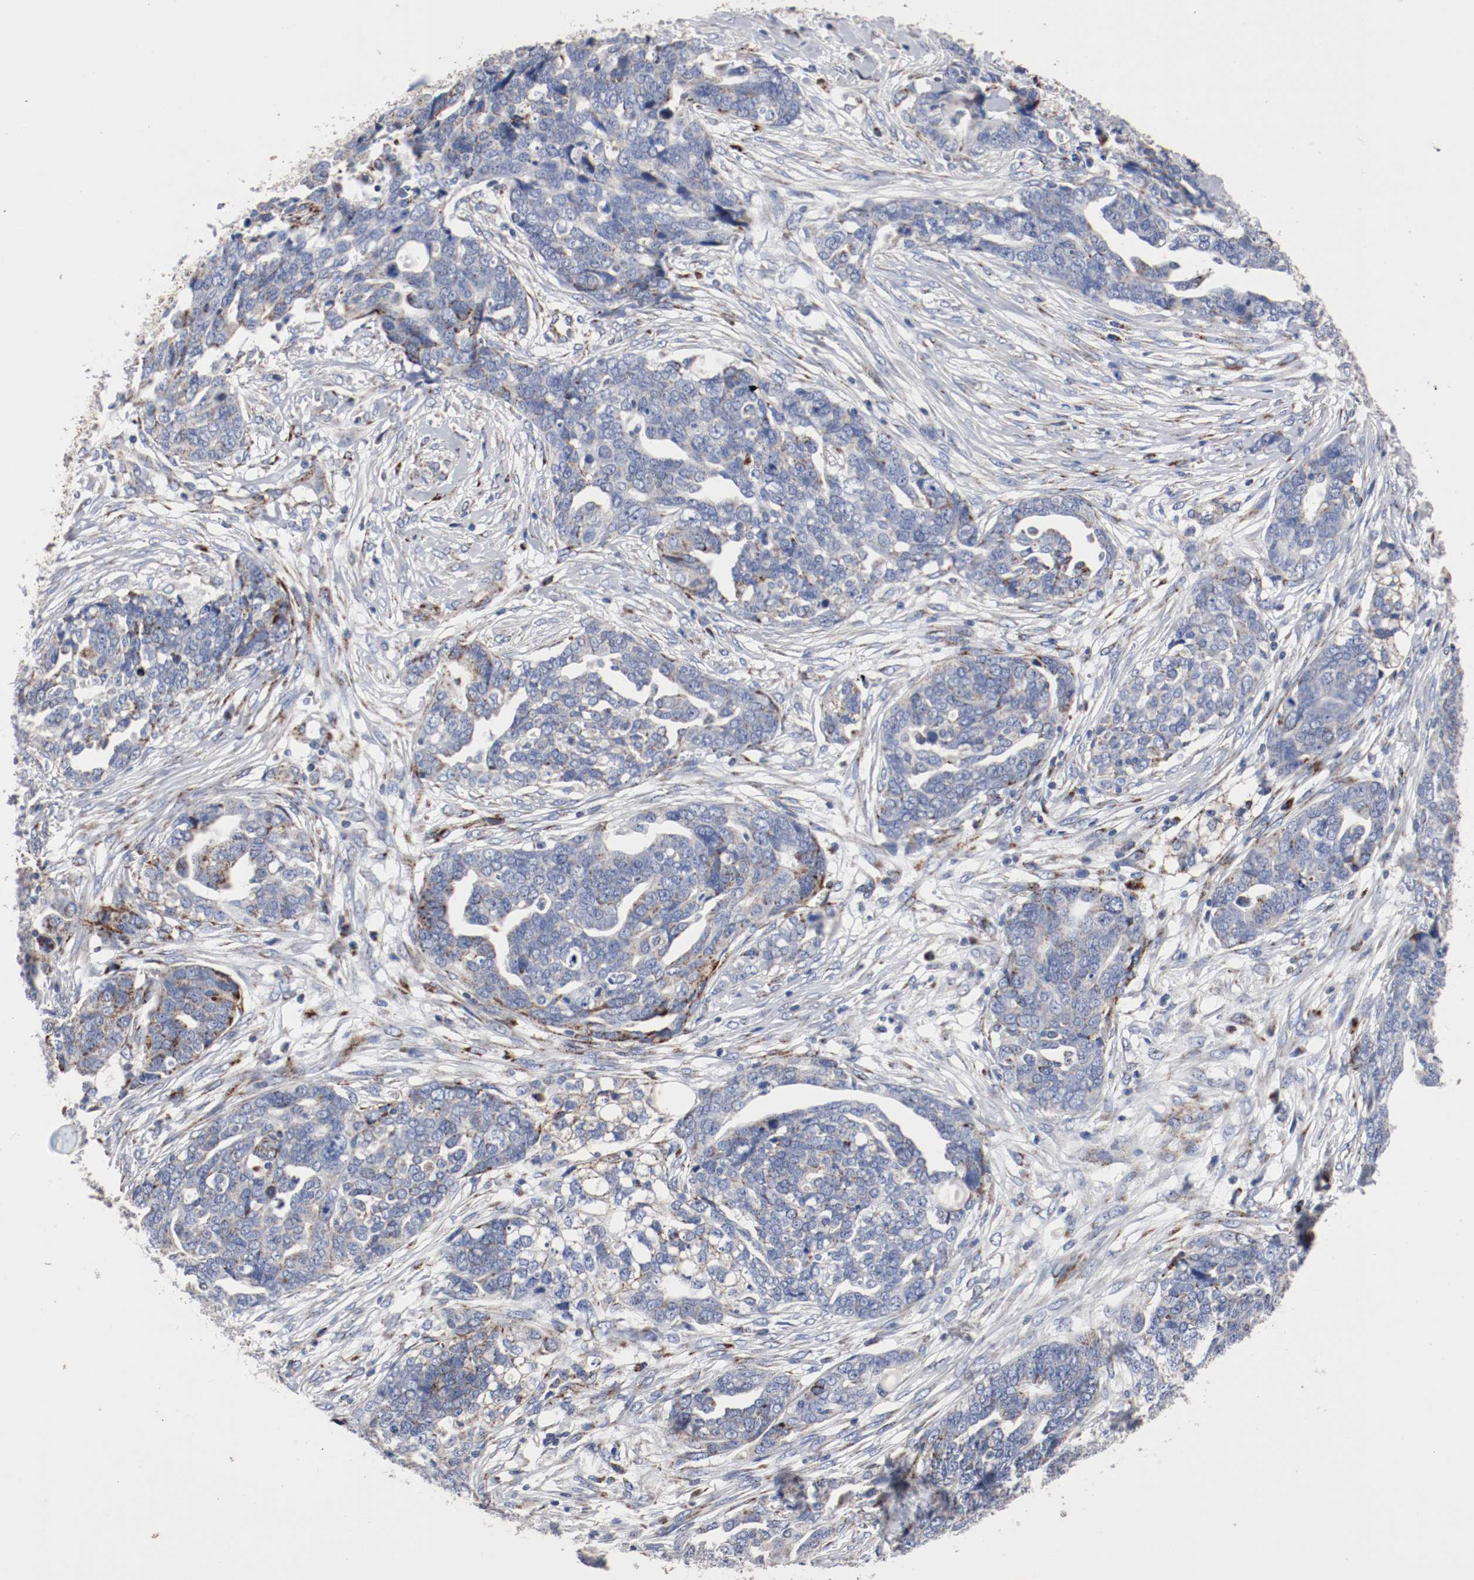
{"staining": {"intensity": "weak", "quantity": "25%-75%", "location": "cytoplasmic/membranous"}, "tissue": "ovarian cancer", "cell_type": "Tumor cells", "image_type": "cancer", "snomed": [{"axis": "morphology", "description": "Normal tissue, NOS"}, {"axis": "morphology", "description": "Cystadenocarcinoma, serous, NOS"}, {"axis": "topography", "description": "Fallopian tube"}, {"axis": "topography", "description": "Ovary"}], "caption": "Immunohistochemical staining of ovarian cancer shows low levels of weak cytoplasmic/membranous protein positivity in approximately 25%-75% of tumor cells. (DAB (3,3'-diaminobenzidine) IHC with brightfield microscopy, high magnification).", "gene": "TUBD1", "patient": {"sex": "female", "age": 56}}